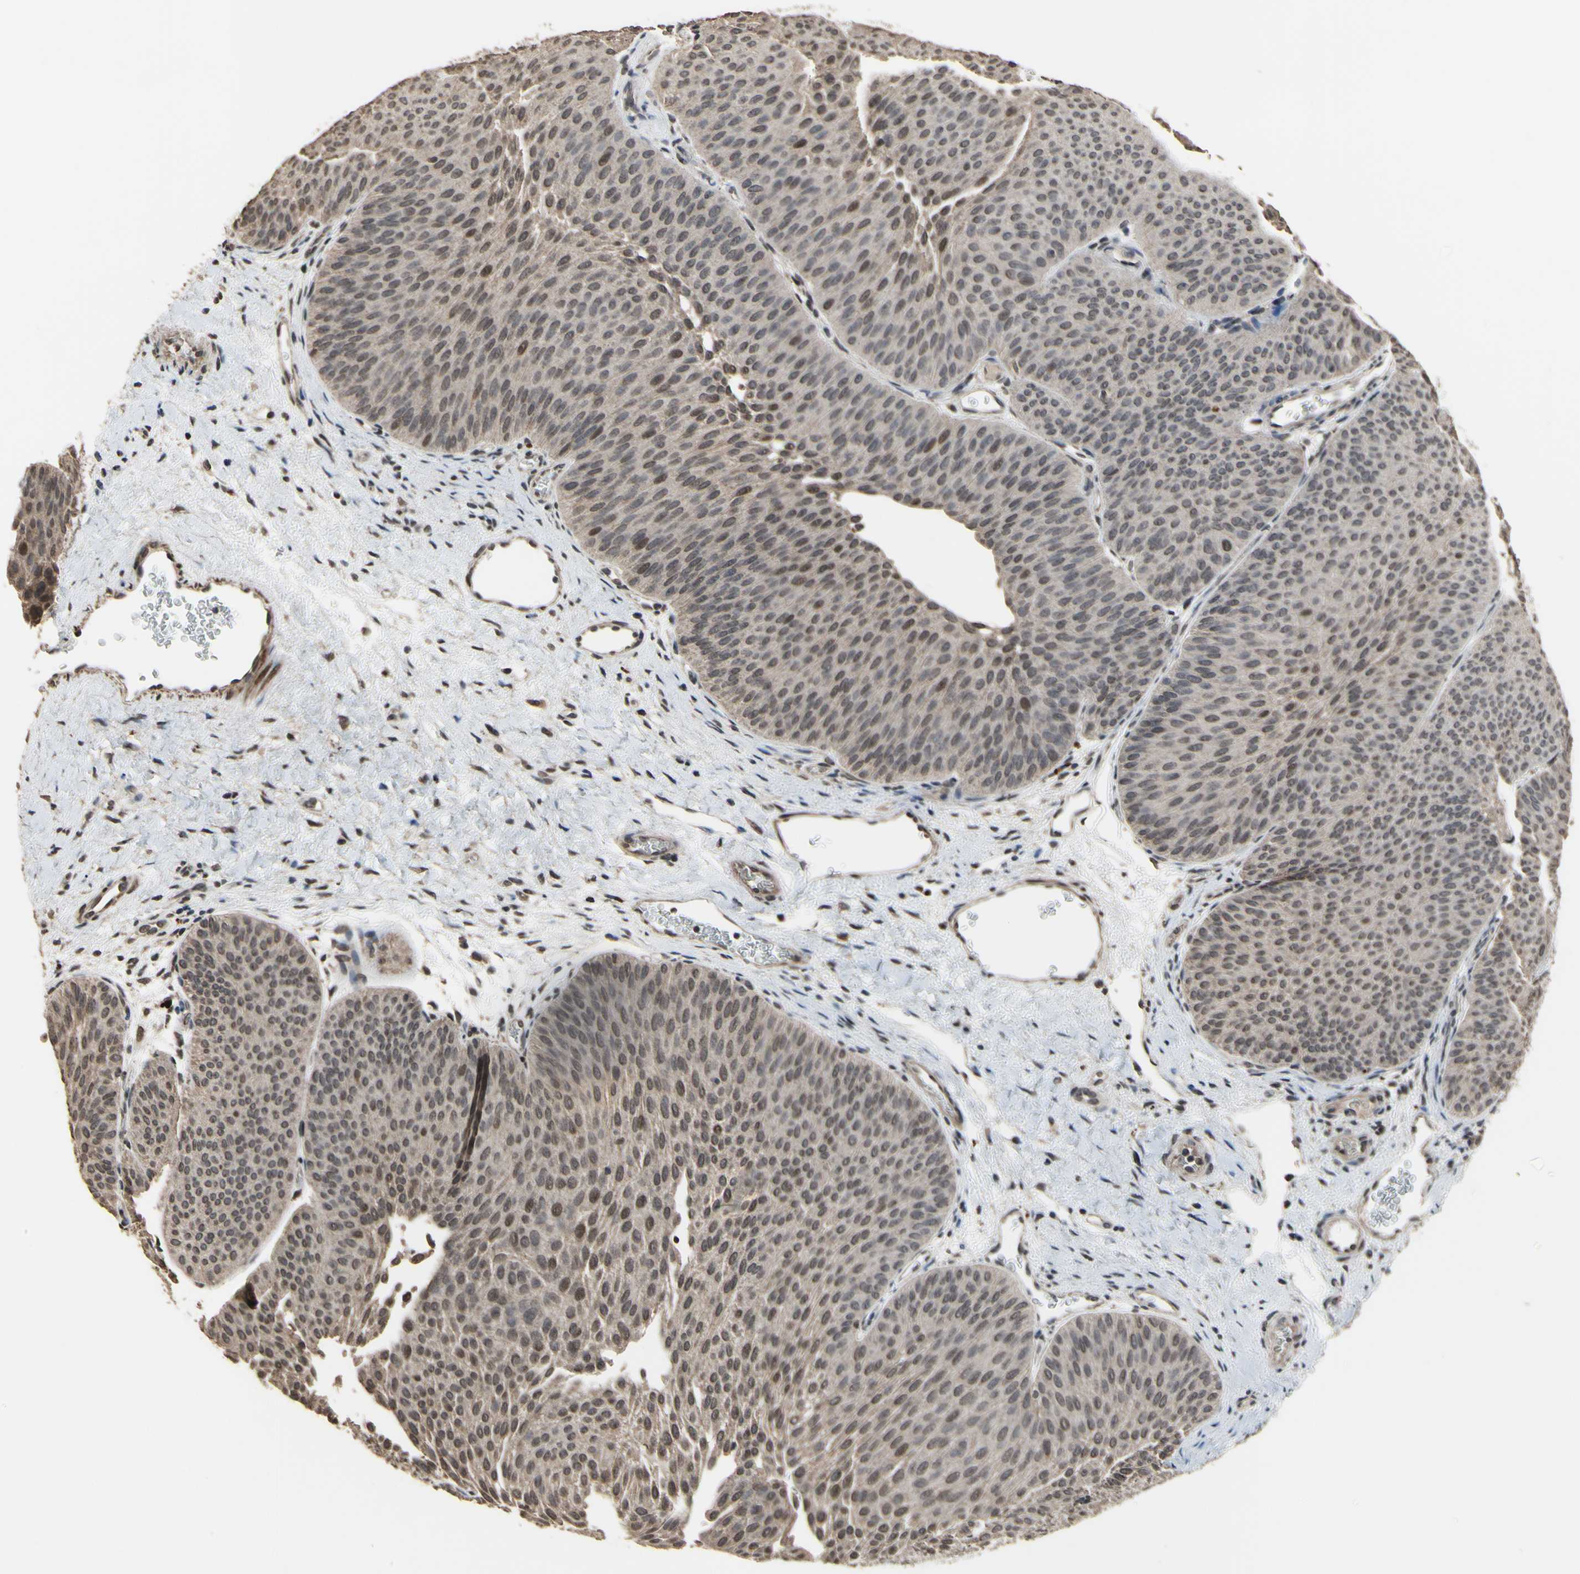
{"staining": {"intensity": "moderate", "quantity": ">75%", "location": "nuclear"}, "tissue": "urothelial cancer", "cell_type": "Tumor cells", "image_type": "cancer", "snomed": [{"axis": "morphology", "description": "Urothelial carcinoma, Low grade"}, {"axis": "topography", "description": "Urinary bladder"}], "caption": "A micrograph of human low-grade urothelial carcinoma stained for a protein reveals moderate nuclear brown staining in tumor cells.", "gene": "ZNF174", "patient": {"sex": "female", "age": 60}}